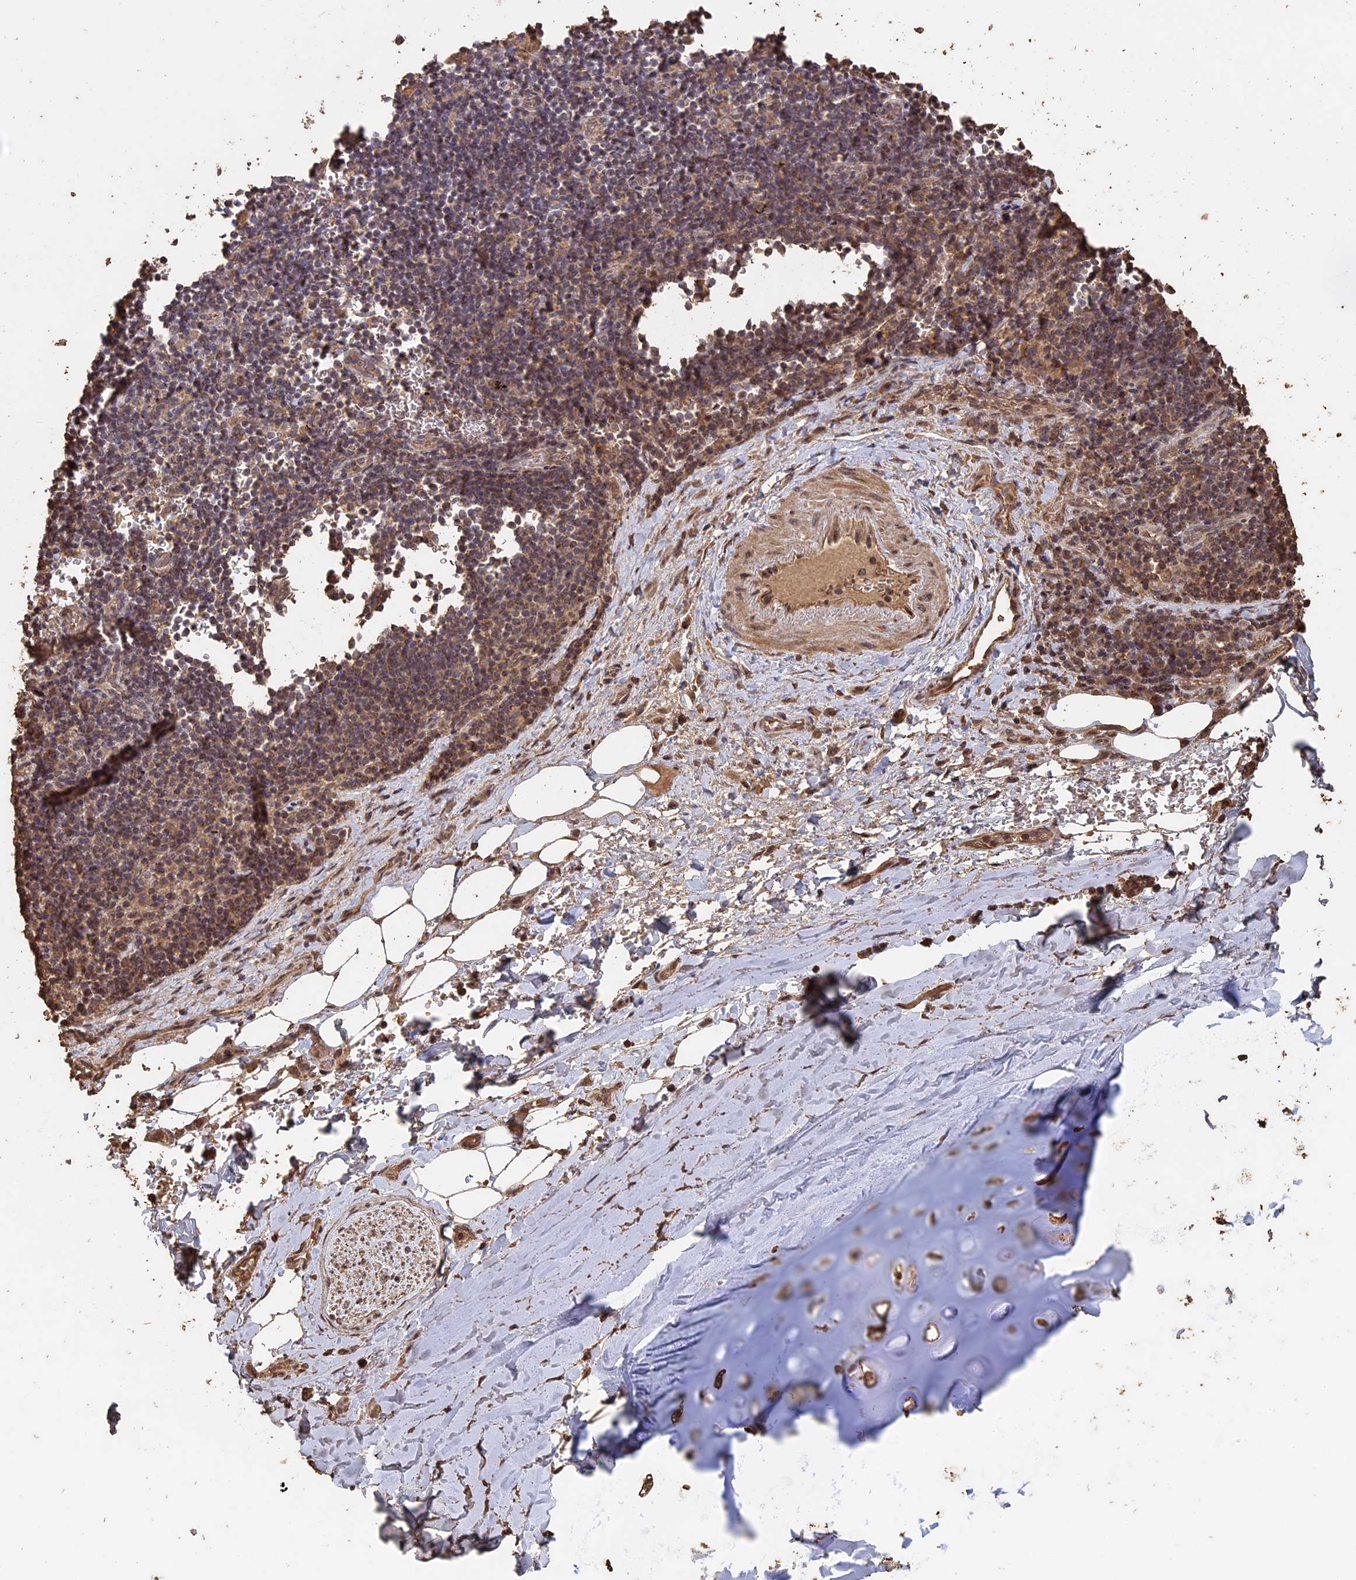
{"staining": {"intensity": "moderate", "quantity": ">75%", "location": "cytoplasmic/membranous"}, "tissue": "adipose tissue", "cell_type": "Adipocytes", "image_type": "normal", "snomed": [{"axis": "morphology", "description": "Normal tissue, NOS"}, {"axis": "topography", "description": "Lymph node"}, {"axis": "topography", "description": "Cartilage tissue"}, {"axis": "topography", "description": "Bronchus"}], "caption": "Protein analysis of normal adipose tissue reveals moderate cytoplasmic/membranous positivity in about >75% of adipocytes. The protein of interest is shown in brown color, while the nuclei are stained blue.", "gene": "HUNK", "patient": {"sex": "male", "age": 63}}